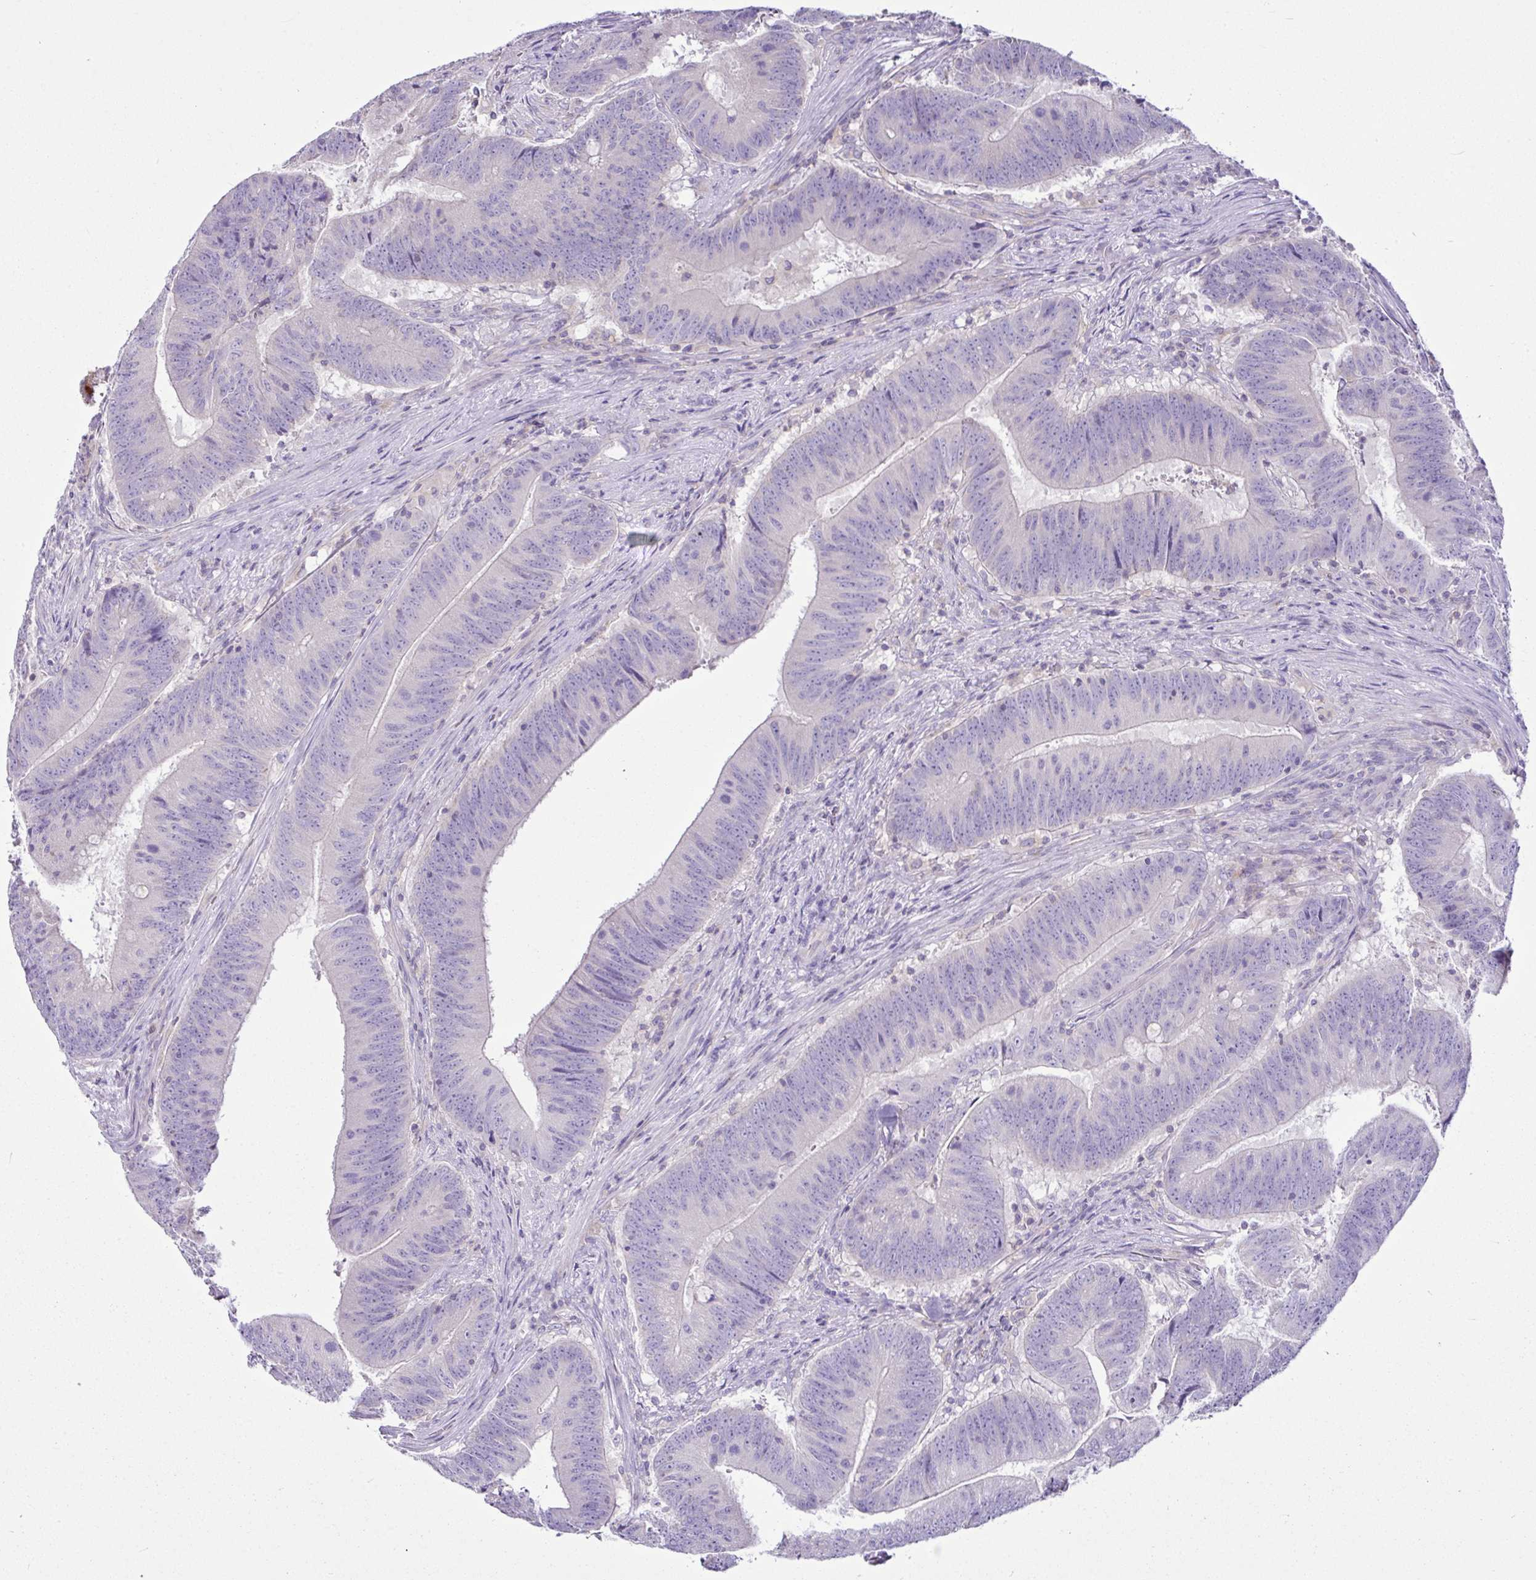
{"staining": {"intensity": "negative", "quantity": "none", "location": "none"}, "tissue": "colorectal cancer", "cell_type": "Tumor cells", "image_type": "cancer", "snomed": [{"axis": "morphology", "description": "Adenocarcinoma, NOS"}, {"axis": "topography", "description": "Colon"}], "caption": "A histopathology image of human colorectal cancer is negative for staining in tumor cells. (Immunohistochemistry (ihc), brightfield microscopy, high magnification).", "gene": "D2HGDH", "patient": {"sex": "female", "age": 87}}